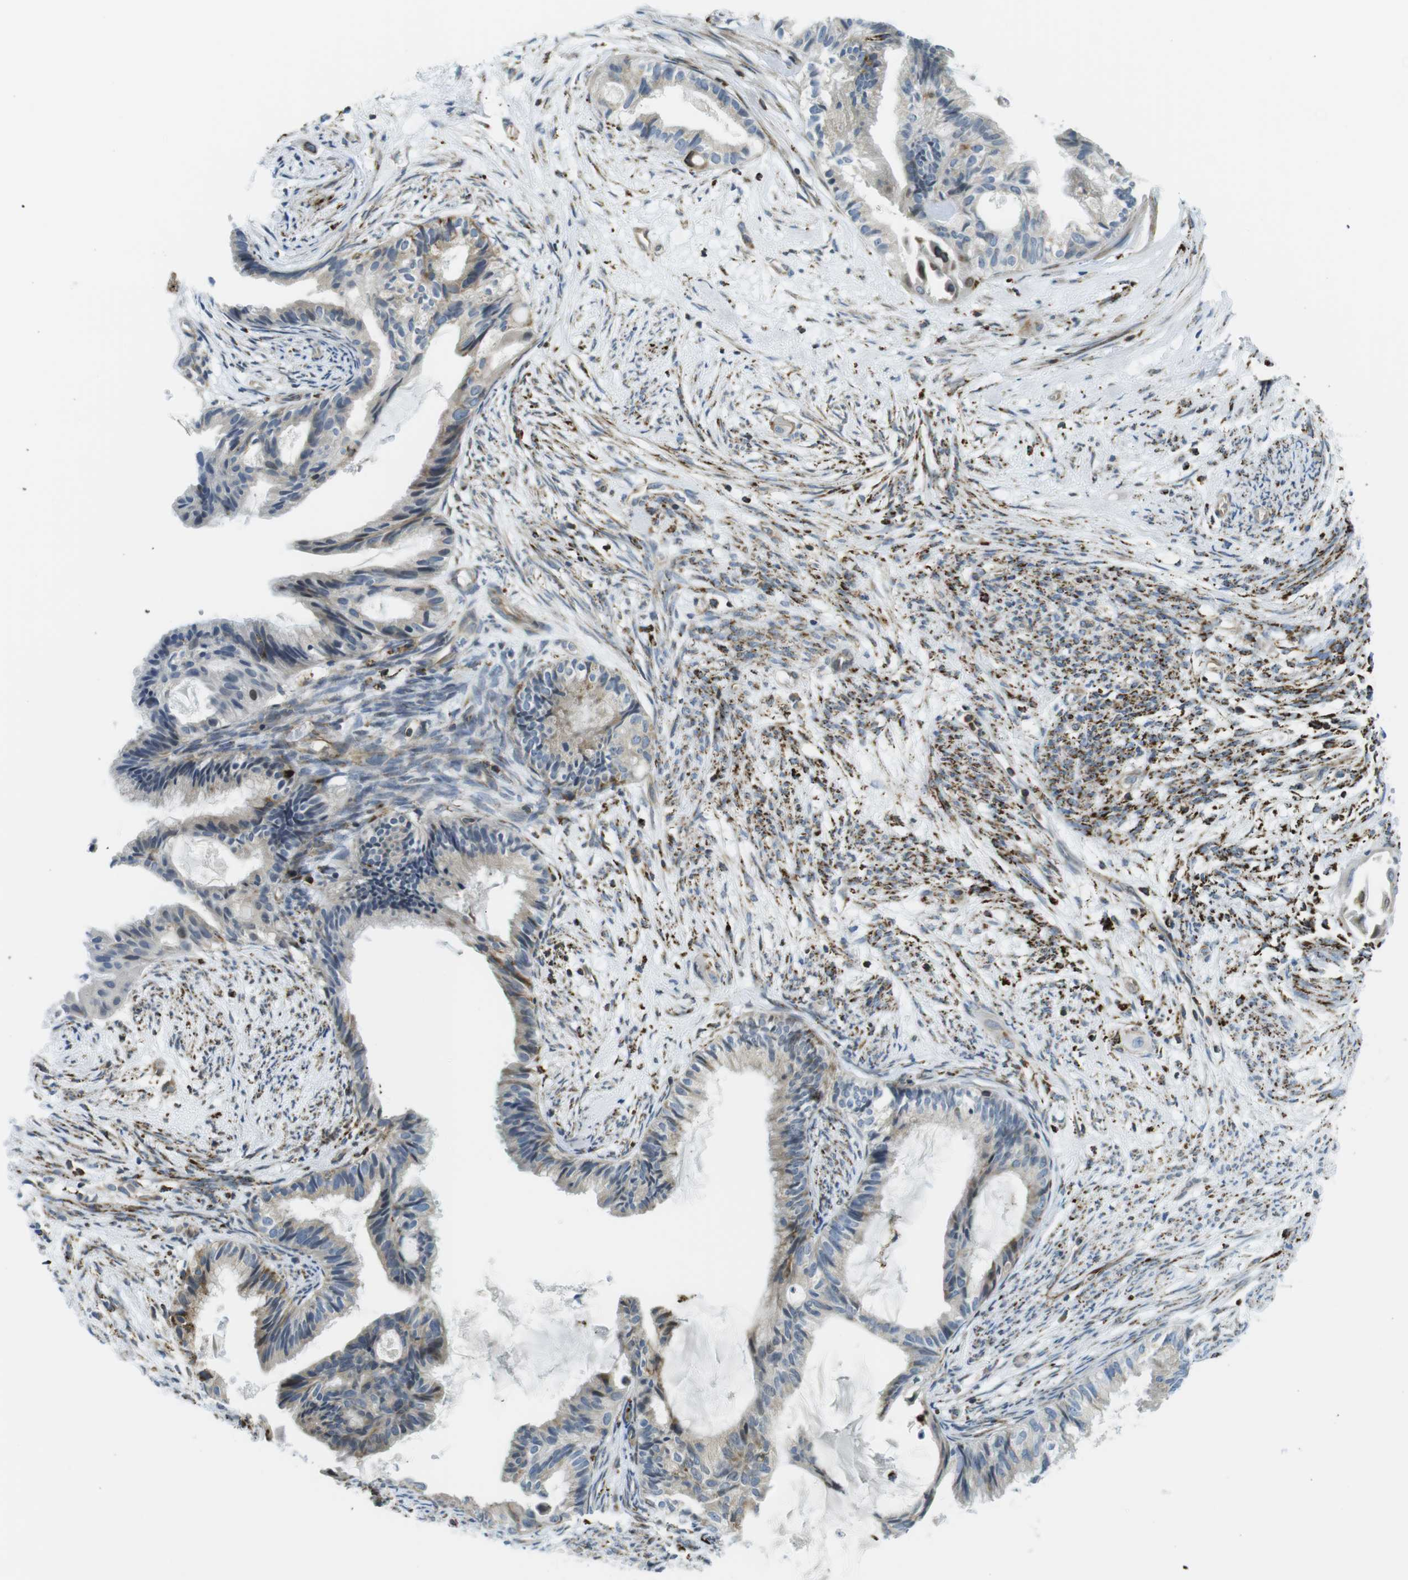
{"staining": {"intensity": "moderate", "quantity": "<25%", "location": "cytoplasmic/membranous"}, "tissue": "cervical cancer", "cell_type": "Tumor cells", "image_type": "cancer", "snomed": [{"axis": "morphology", "description": "Normal tissue, NOS"}, {"axis": "morphology", "description": "Adenocarcinoma, NOS"}, {"axis": "topography", "description": "Cervix"}, {"axis": "topography", "description": "Endometrium"}], "caption": "Immunohistochemical staining of cervical cancer (adenocarcinoma) reveals moderate cytoplasmic/membranous protein expression in approximately <25% of tumor cells. (DAB (3,3'-diaminobenzidine) IHC with brightfield microscopy, high magnification).", "gene": "KCNE3", "patient": {"sex": "female", "age": 86}}